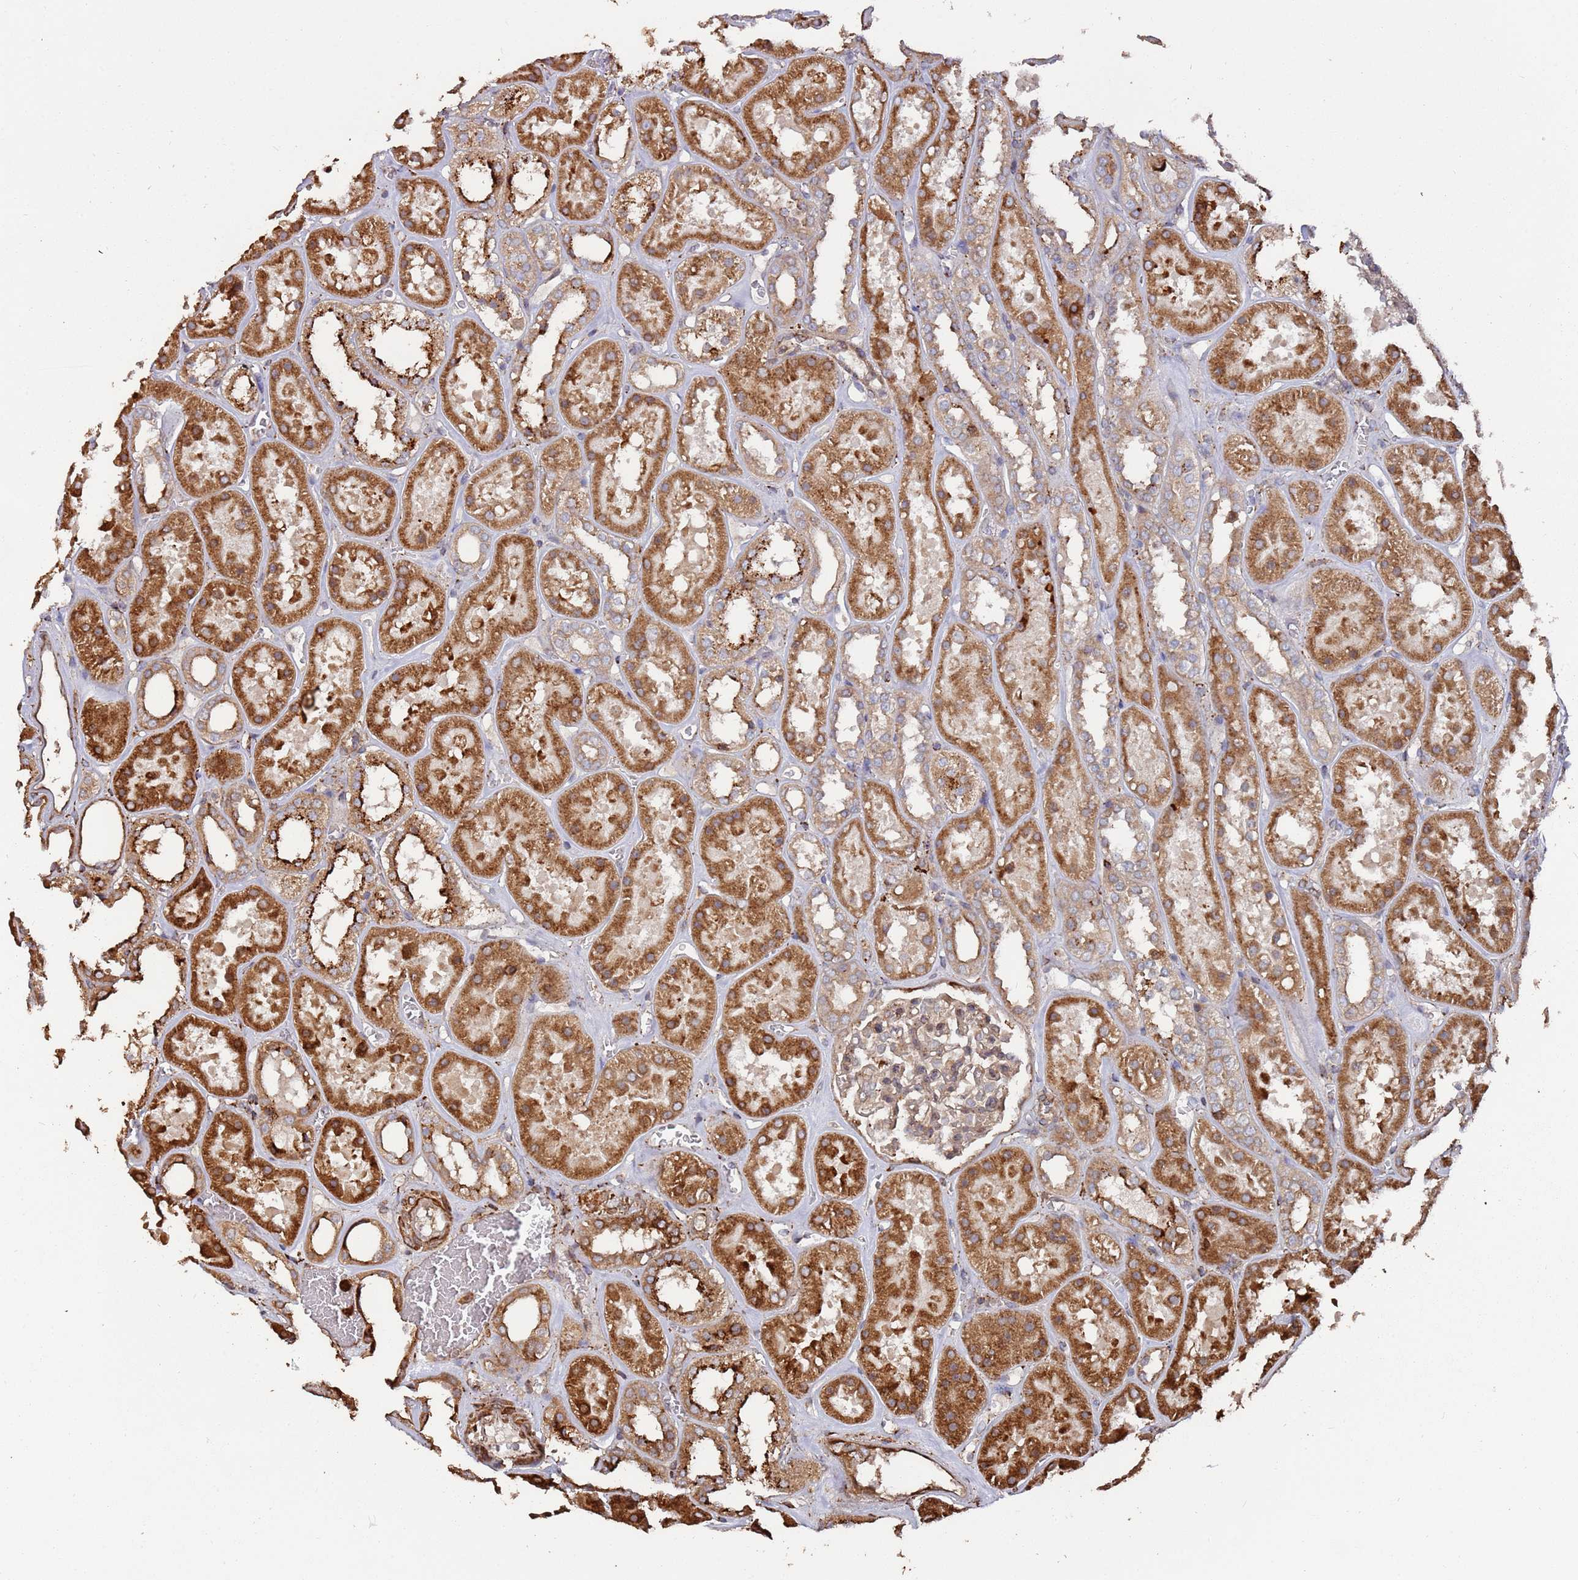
{"staining": {"intensity": "moderate", "quantity": ">75%", "location": "cytoplasmic/membranous"}, "tissue": "kidney", "cell_type": "Cells in glomeruli", "image_type": "normal", "snomed": [{"axis": "morphology", "description": "Normal tissue, NOS"}, {"axis": "topography", "description": "Kidney"}], "caption": "A micrograph of kidney stained for a protein displays moderate cytoplasmic/membranous brown staining in cells in glomeruli. (DAB IHC with brightfield microscopy, high magnification).", "gene": "LACC1", "patient": {"sex": "female", "age": 41}}